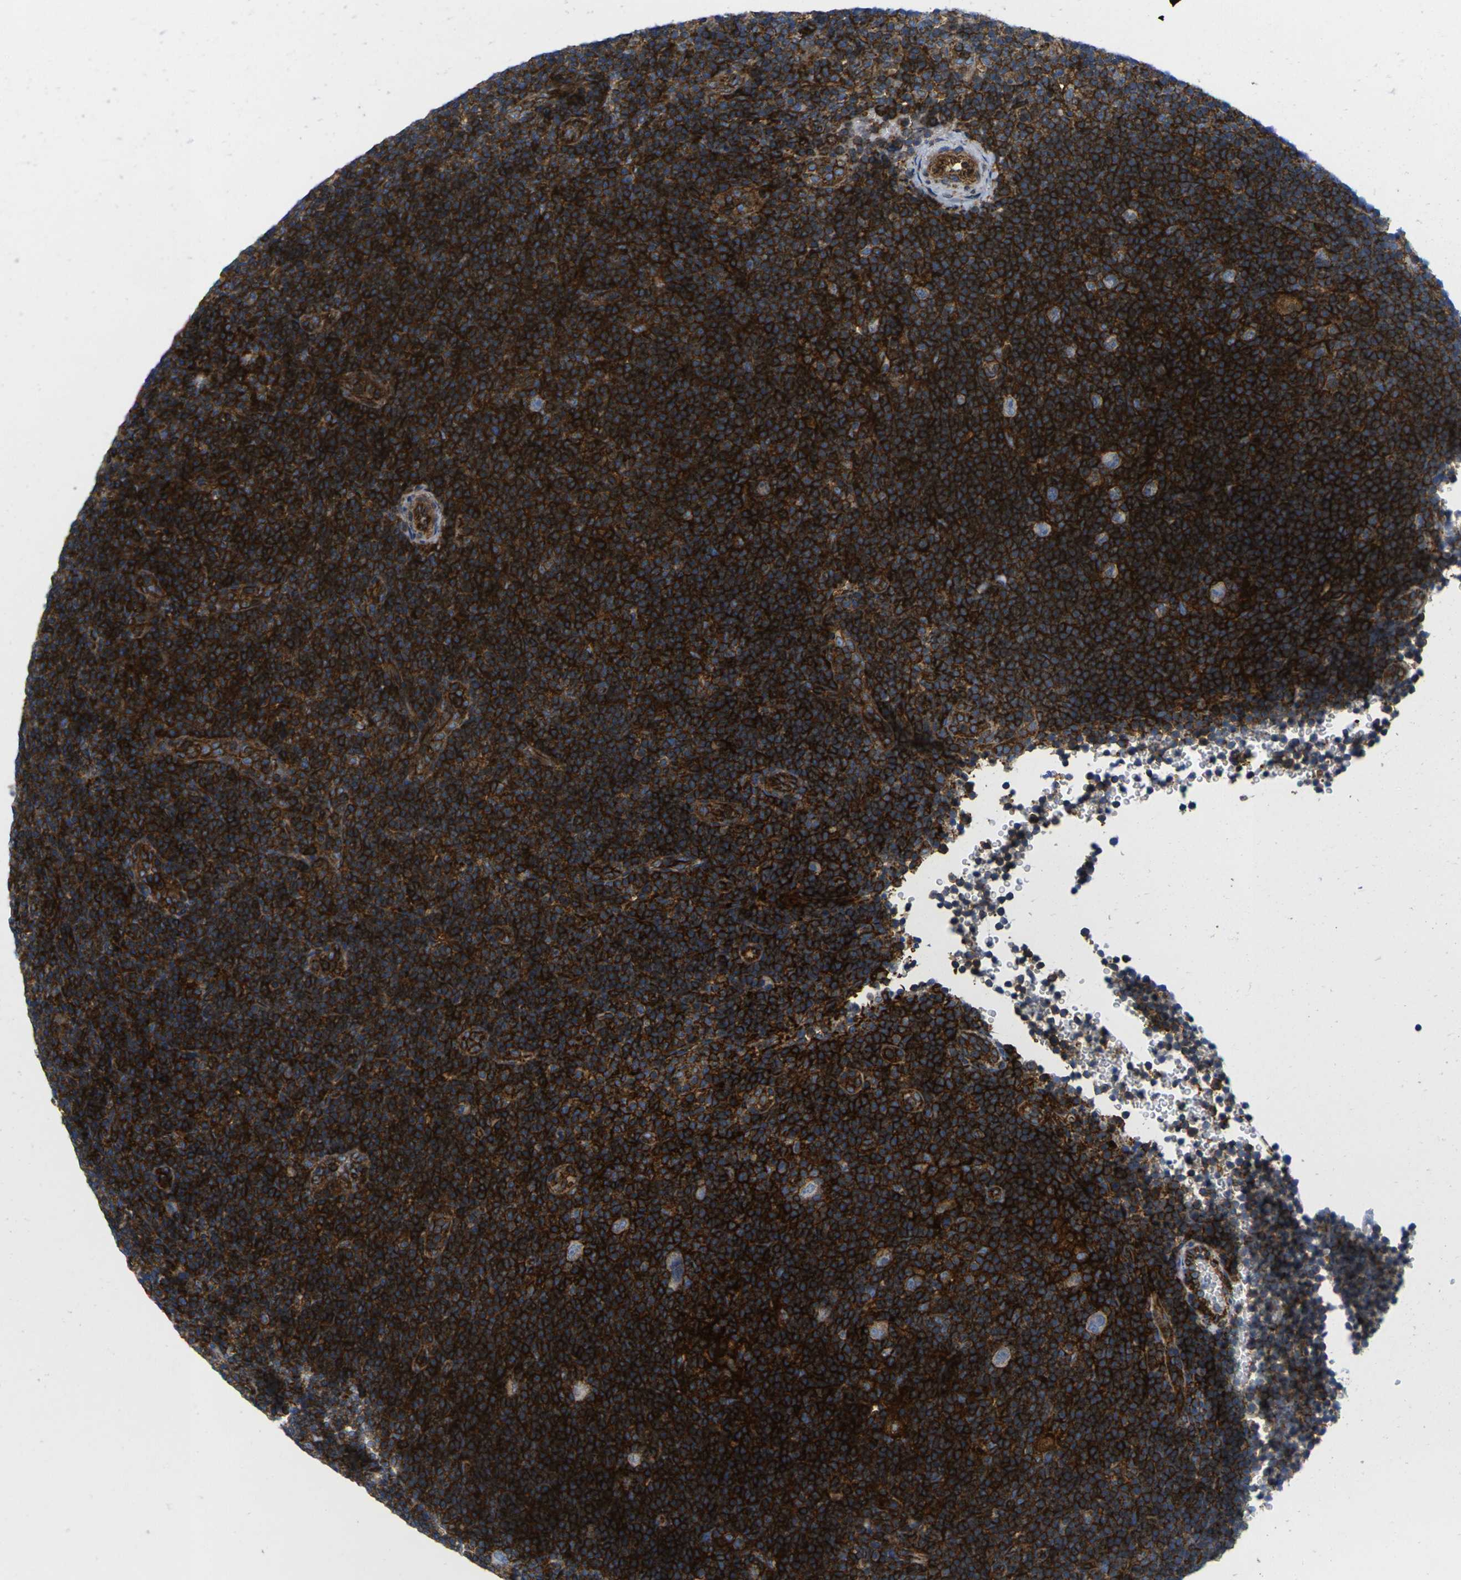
{"staining": {"intensity": "negative", "quantity": "none", "location": "none"}, "tissue": "lymphoma", "cell_type": "Tumor cells", "image_type": "cancer", "snomed": [{"axis": "morphology", "description": "Hodgkin's disease, NOS"}, {"axis": "topography", "description": "Lymph node"}], "caption": "DAB immunohistochemical staining of Hodgkin's disease displays no significant positivity in tumor cells.", "gene": "IQGAP1", "patient": {"sex": "female", "age": 57}}